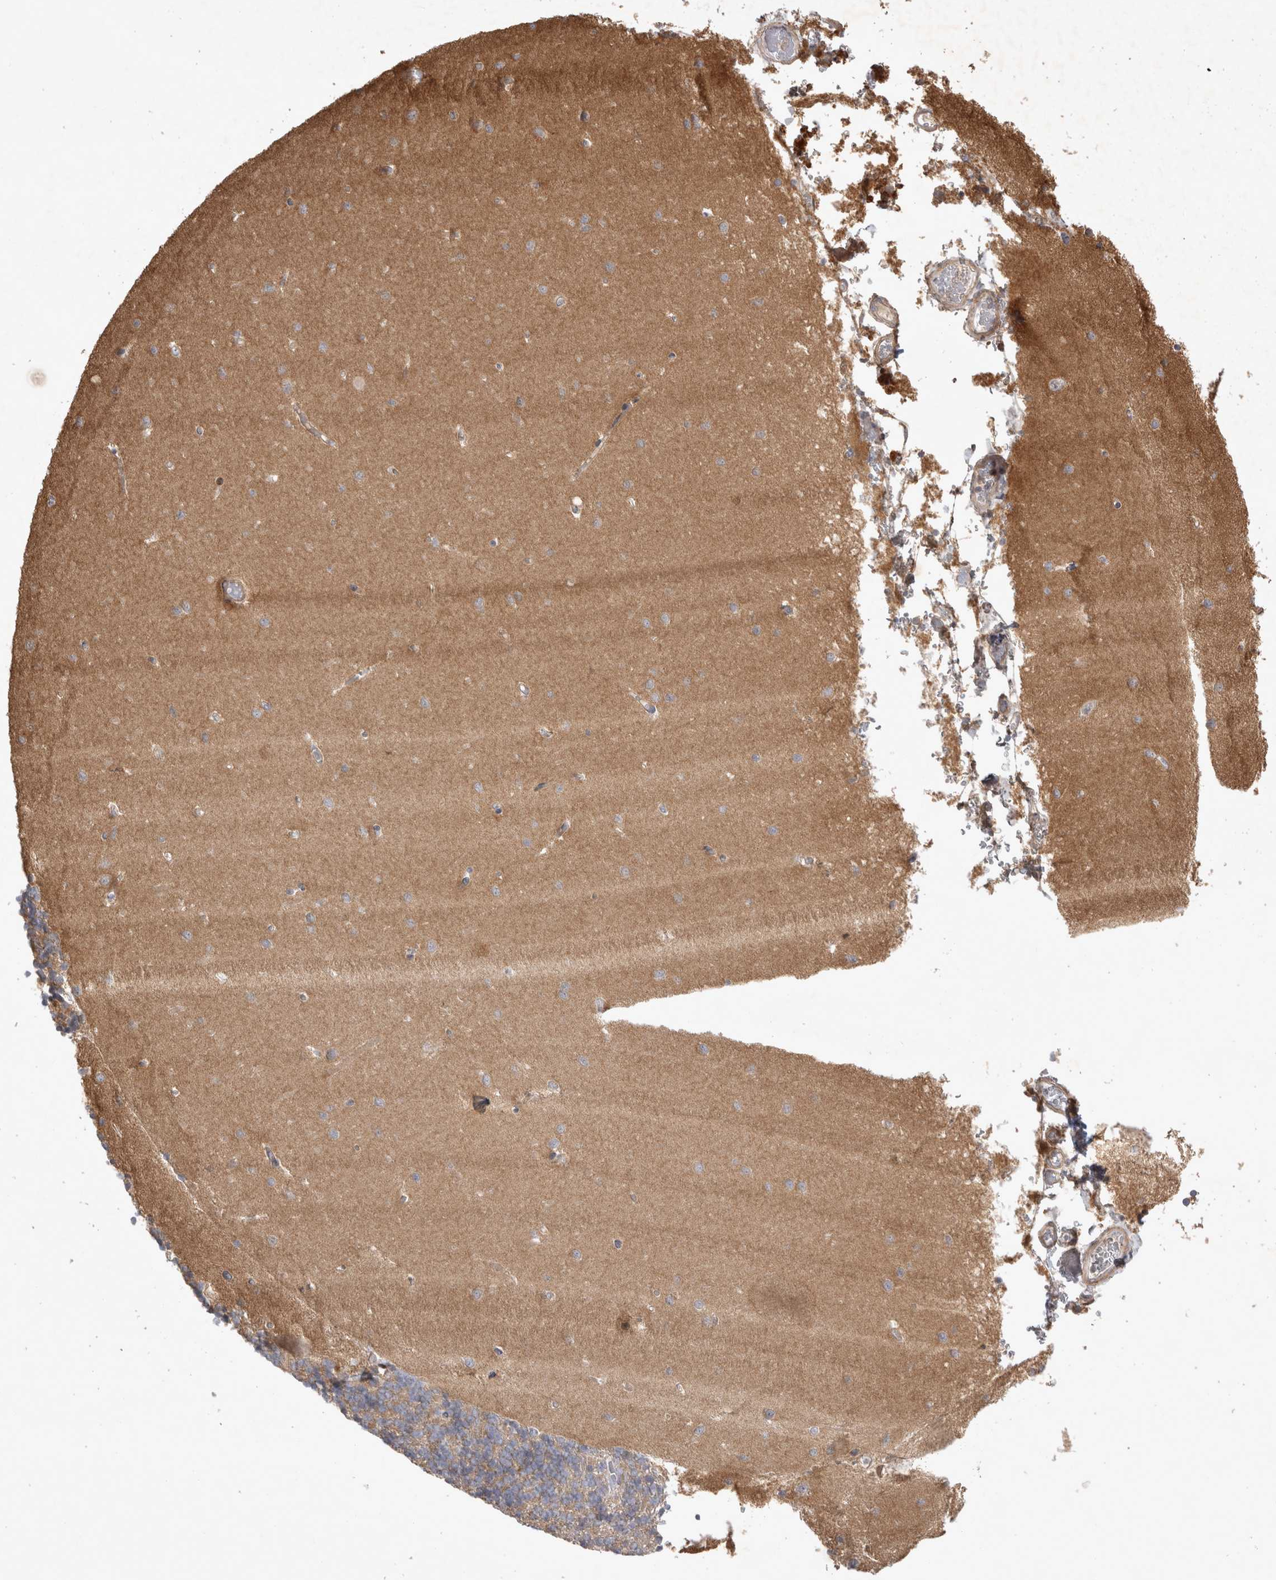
{"staining": {"intensity": "moderate", "quantity": "25%-75%", "location": "cytoplasmic/membranous"}, "tissue": "cerebellum", "cell_type": "Cells in granular layer", "image_type": "normal", "snomed": [{"axis": "morphology", "description": "Normal tissue, NOS"}, {"axis": "topography", "description": "Cerebellum"}], "caption": "IHC micrograph of unremarkable human cerebellum stained for a protein (brown), which displays medium levels of moderate cytoplasmic/membranous positivity in approximately 25%-75% of cells in granular layer.", "gene": "SRD5A3", "patient": {"sex": "male", "age": 37}}